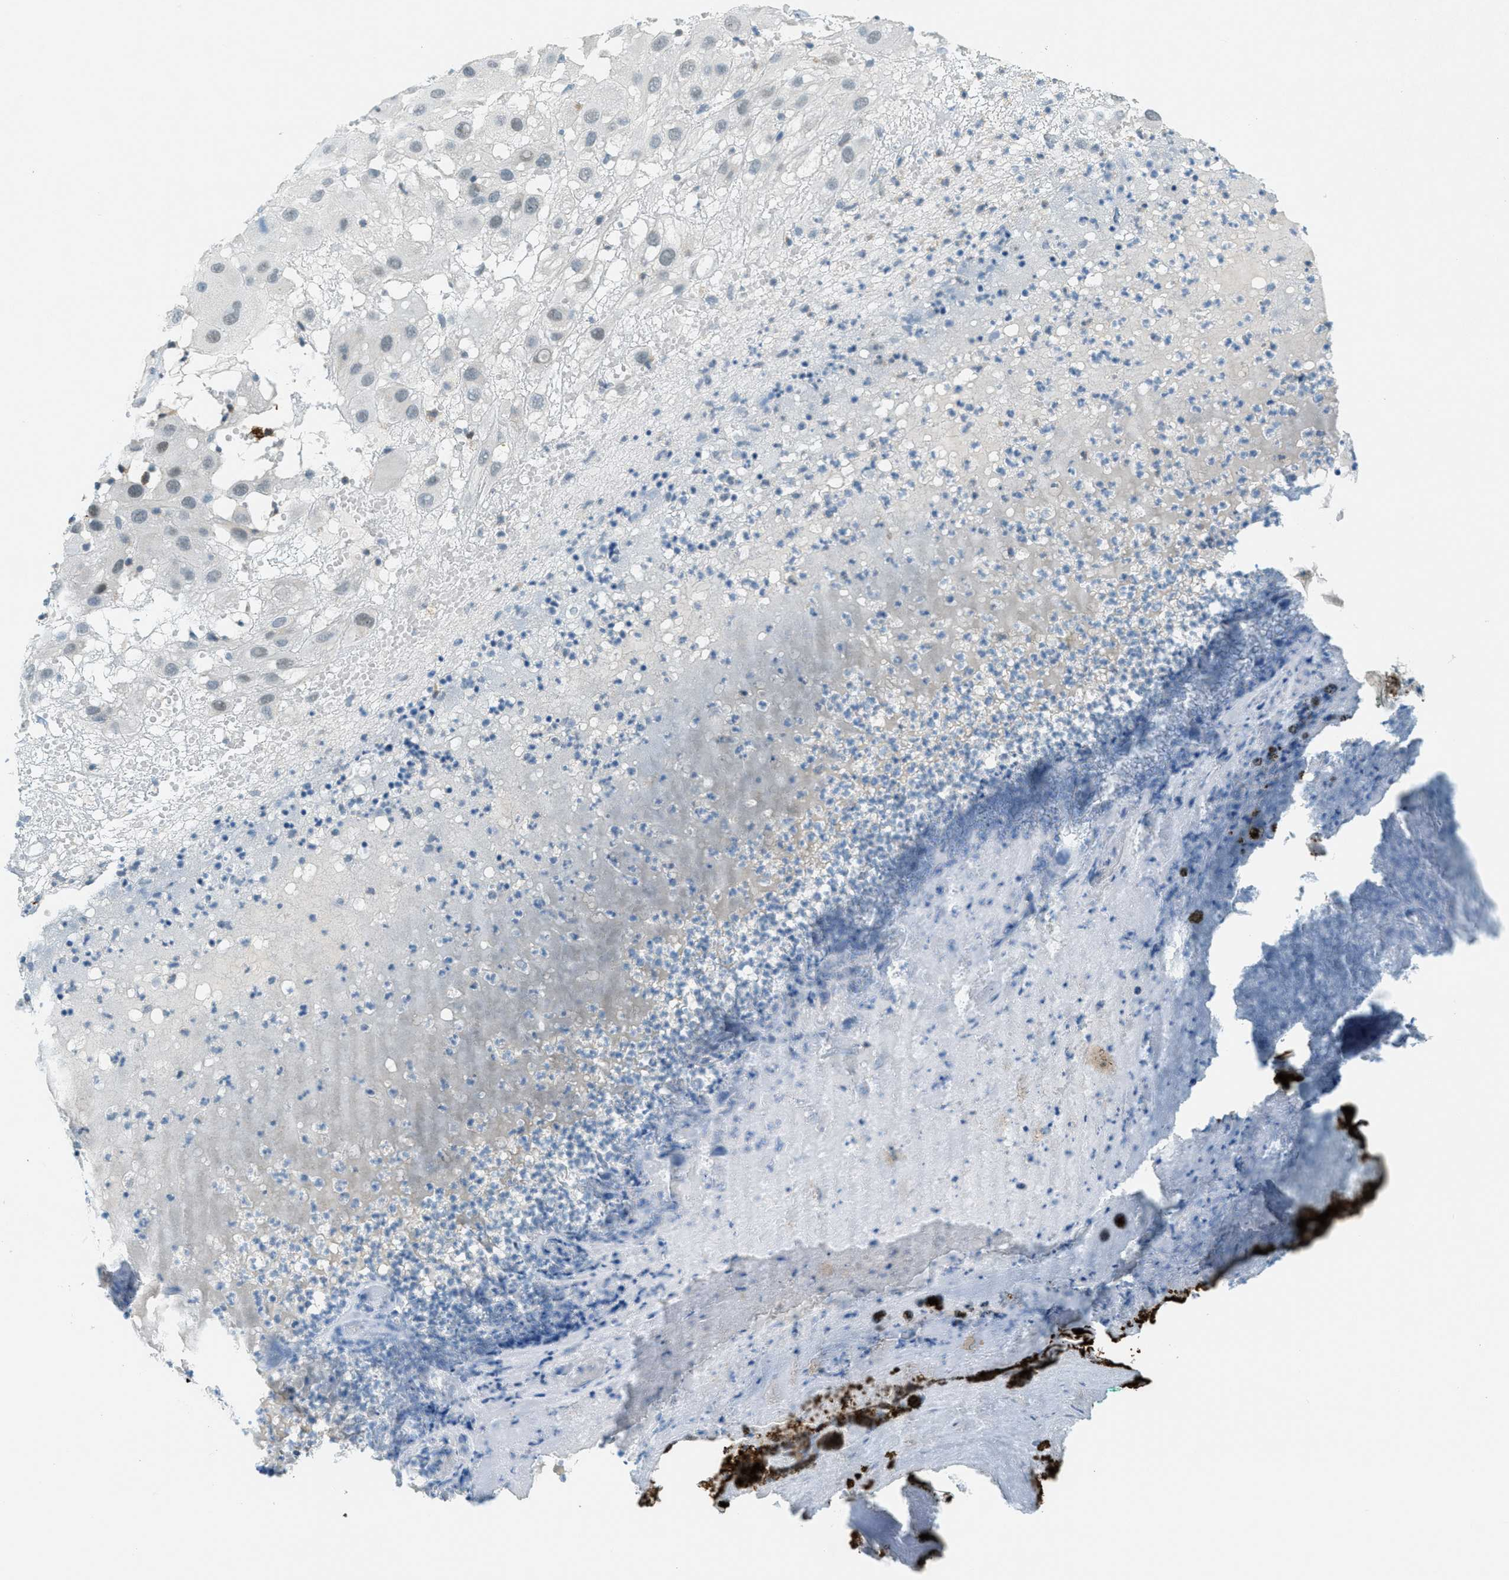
{"staining": {"intensity": "negative", "quantity": "none", "location": "none"}, "tissue": "melanoma", "cell_type": "Tumor cells", "image_type": "cancer", "snomed": [{"axis": "morphology", "description": "Malignant melanoma, NOS"}, {"axis": "topography", "description": "Skin"}], "caption": "Tumor cells are negative for brown protein staining in melanoma. (Immunohistochemistry, brightfield microscopy, high magnification).", "gene": "FYN", "patient": {"sex": "female", "age": 81}}